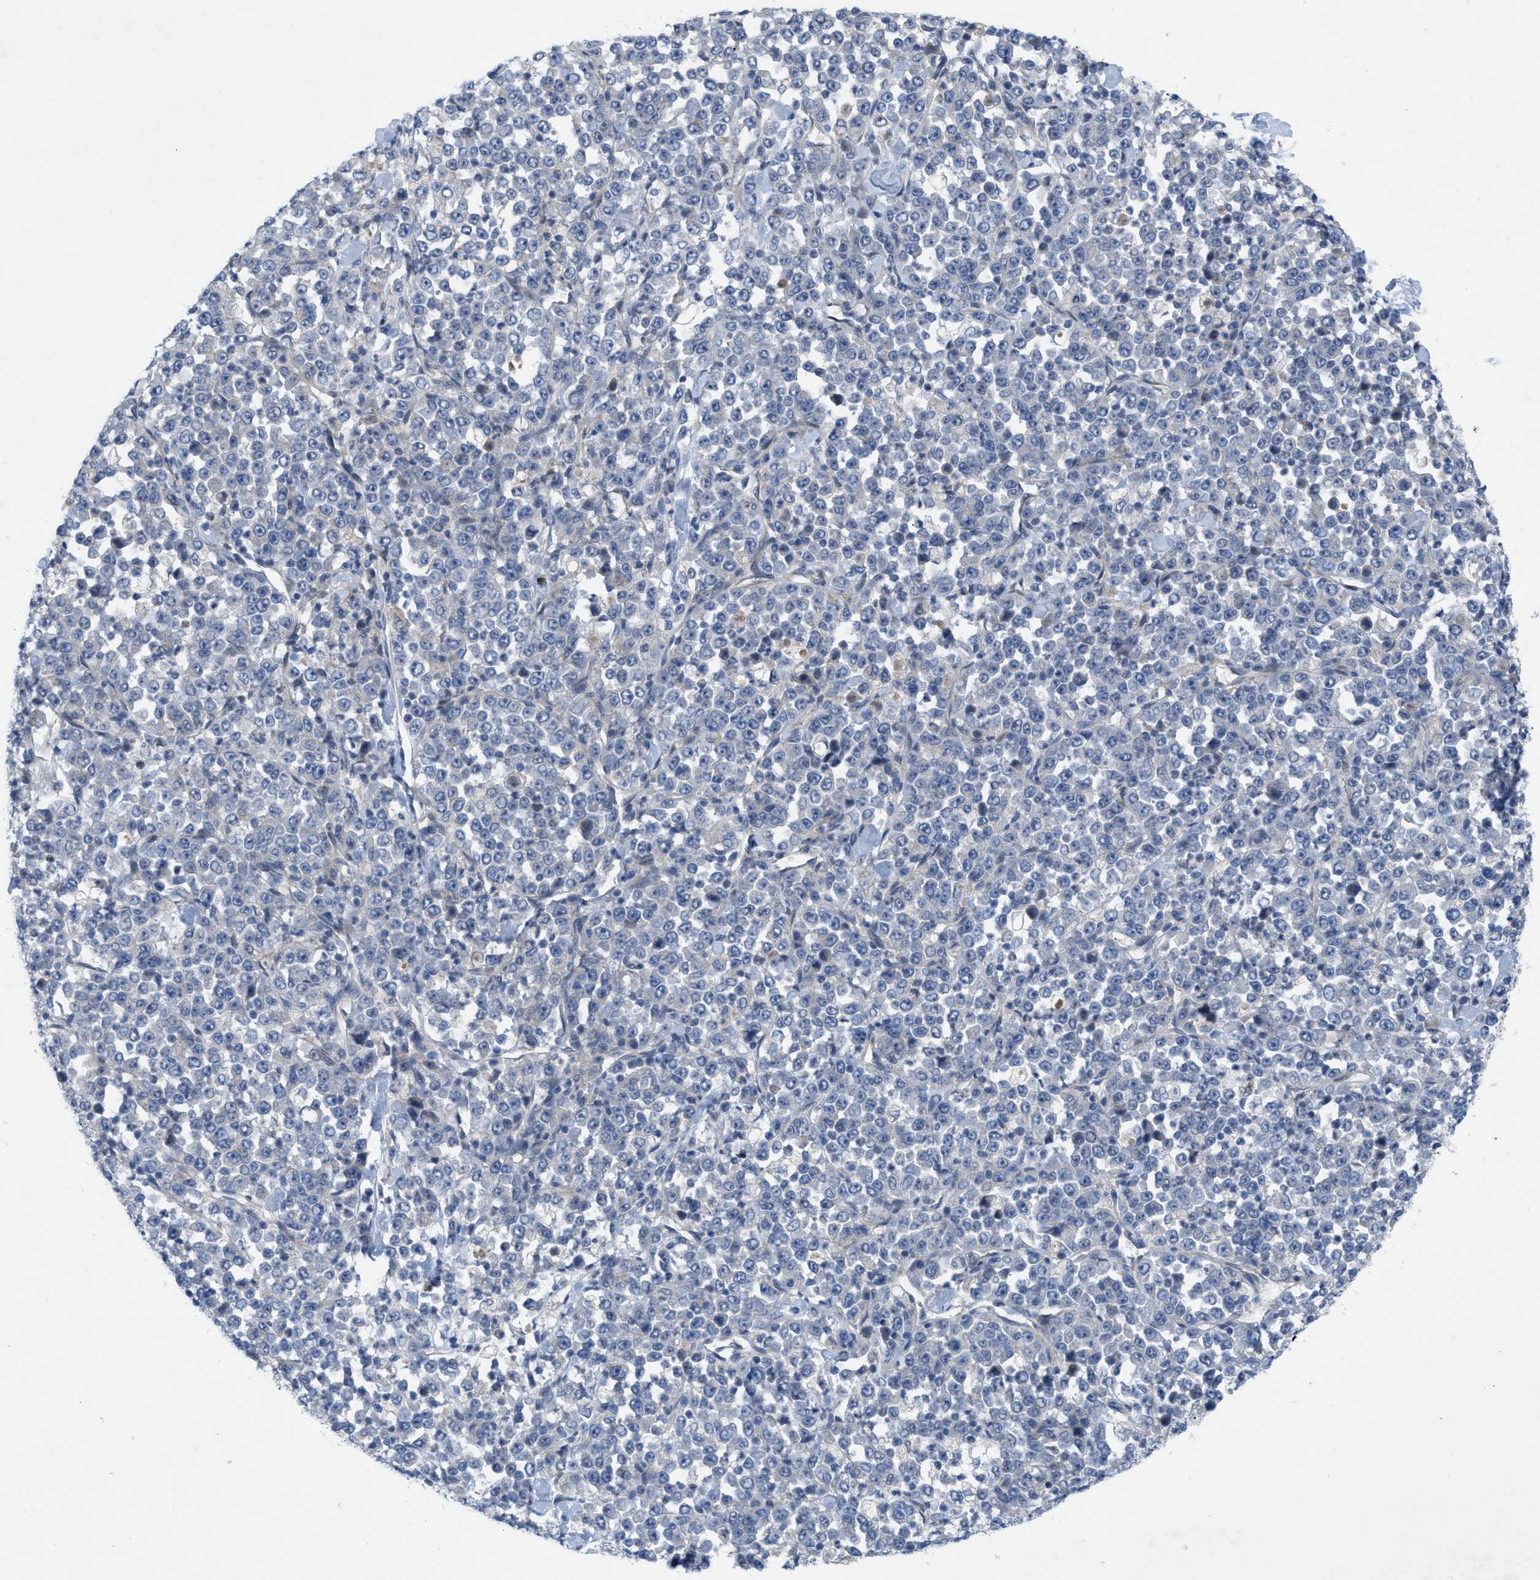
{"staining": {"intensity": "negative", "quantity": "none", "location": "none"}, "tissue": "stomach cancer", "cell_type": "Tumor cells", "image_type": "cancer", "snomed": [{"axis": "morphology", "description": "Normal tissue, NOS"}, {"axis": "morphology", "description": "Adenocarcinoma, NOS"}, {"axis": "topography", "description": "Stomach, upper"}, {"axis": "topography", "description": "Stomach"}], "caption": "Immunohistochemistry photomicrograph of neoplastic tissue: adenocarcinoma (stomach) stained with DAB (3,3'-diaminobenzidine) exhibits no significant protein expression in tumor cells.", "gene": "NDEL1", "patient": {"sex": "male", "age": 59}}